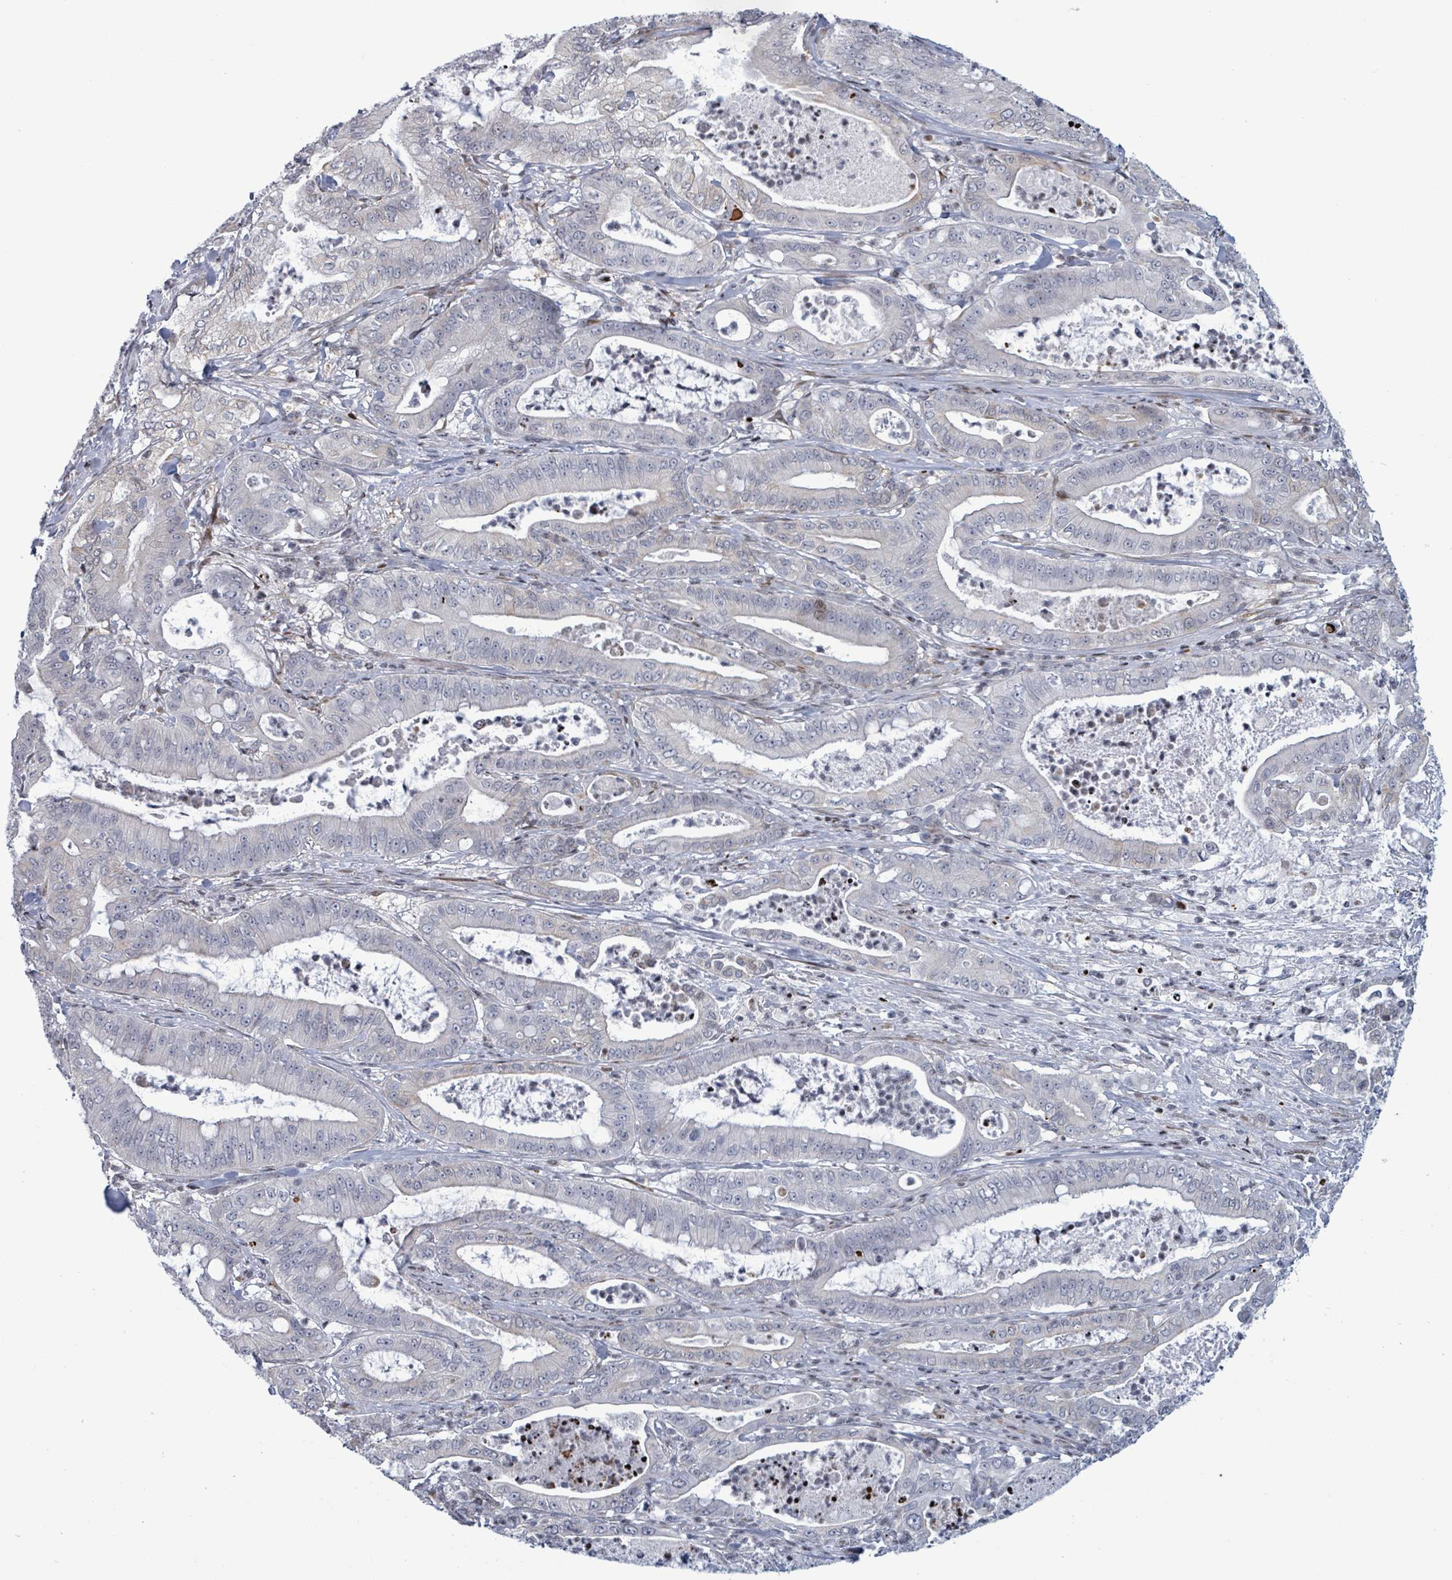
{"staining": {"intensity": "negative", "quantity": "none", "location": "none"}, "tissue": "pancreatic cancer", "cell_type": "Tumor cells", "image_type": "cancer", "snomed": [{"axis": "morphology", "description": "Adenocarcinoma, NOS"}, {"axis": "topography", "description": "Pancreas"}], "caption": "Tumor cells are negative for protein expression in human adenocarcinoma (pancreatic).", "gene": "FNDC4", "patient": {"sex": "male", "age": 71}}